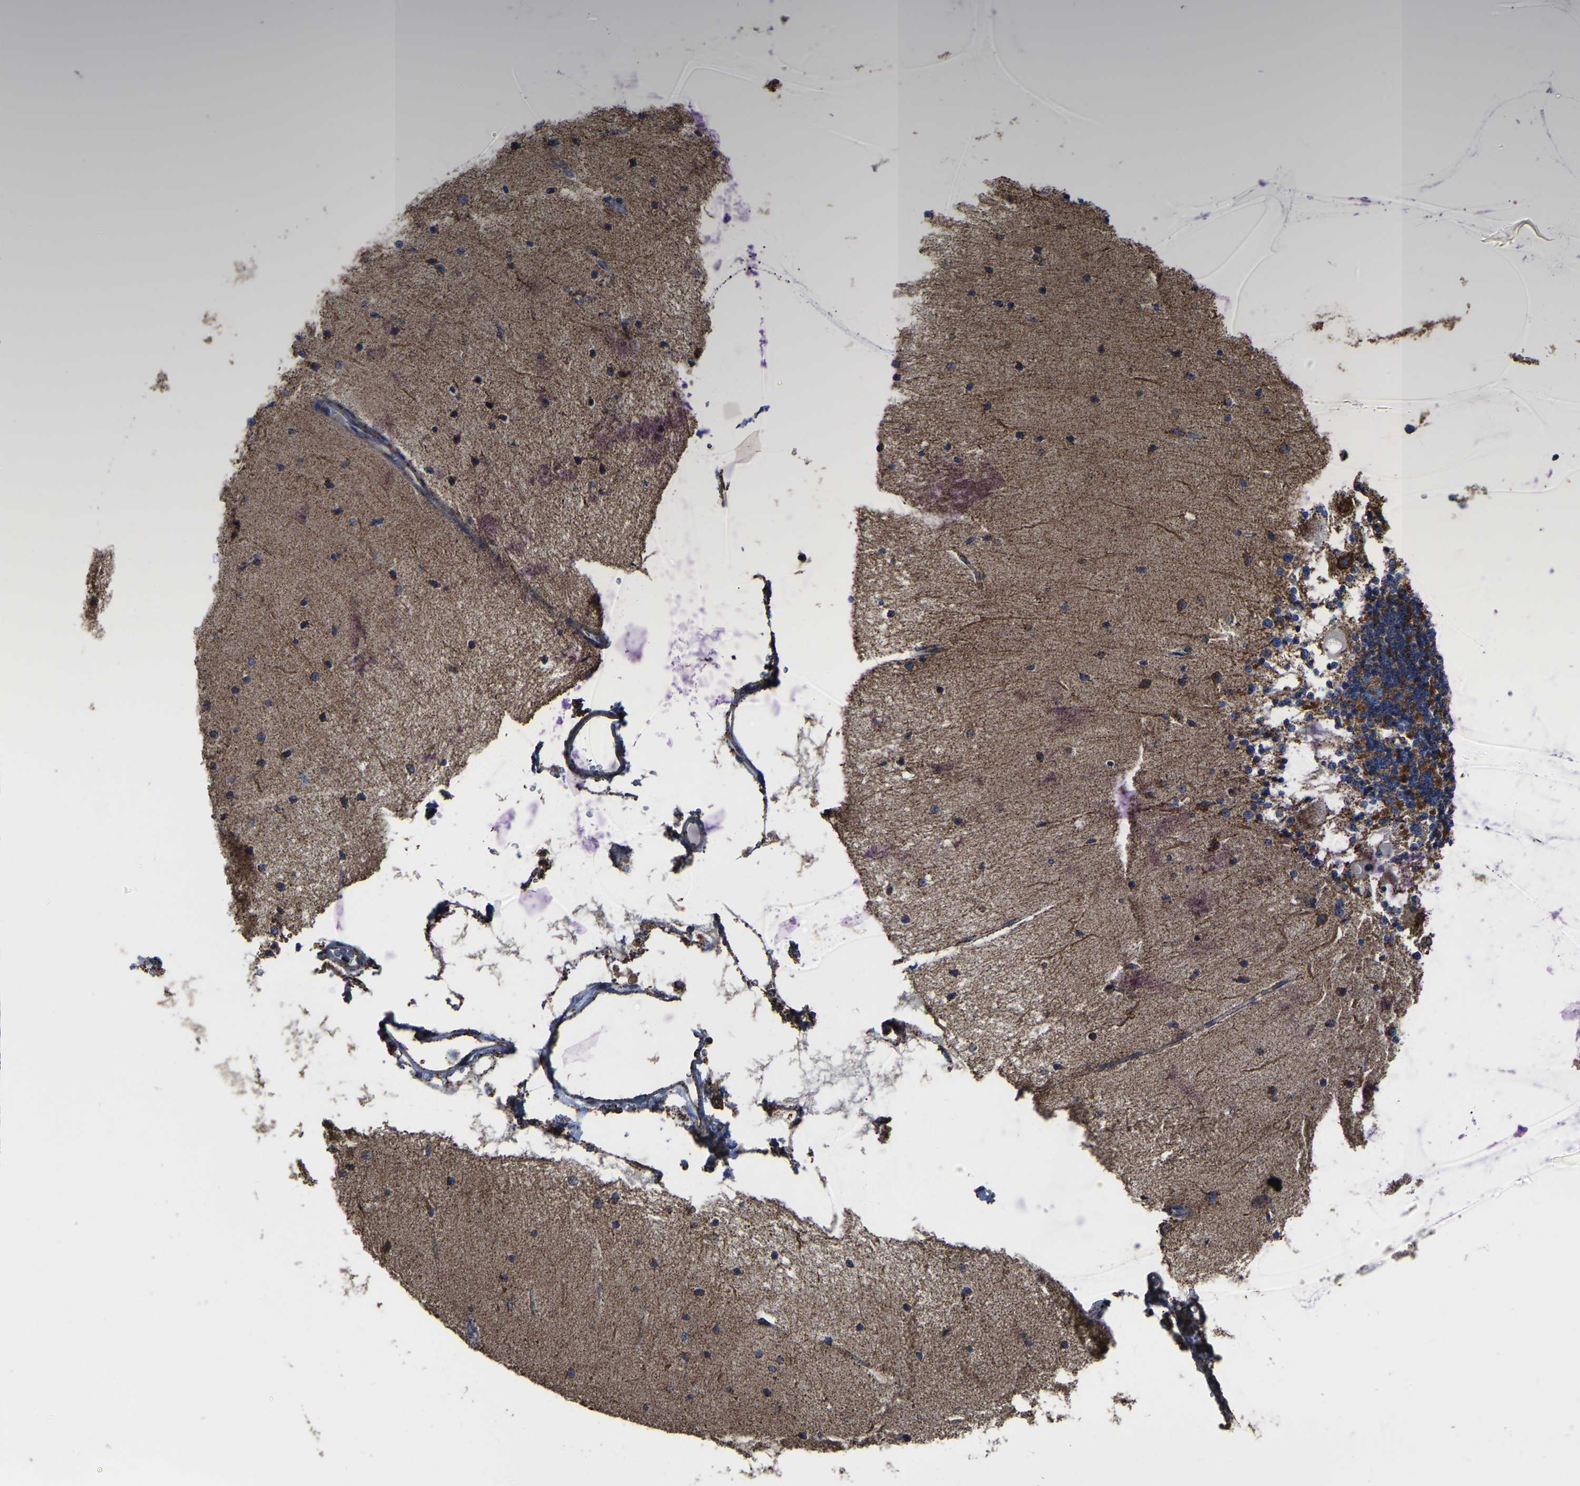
{"staining": {"intensity": "moderate", "quantity": "25%-75%", "location": "cytoplasmic/membranous"}, "tissue": "cerebellum", "cell_type": "Cells in granular layer", "image_type": "normal", "snomed": [{"axis": "morphology", "description": "Normal tissue, NOS"}, {"axis": "topography", "description": "Cerebellum"}], "caption": "This micrograph shows immunohistochemistry (IHC) staining of normal human cerebellum, with medium moderate cytoplasmic/membranous staining in about 25%-75% of cells in granular layer.", "gene": "ETFA", "patient": {"sex": "female", "age": 54}}